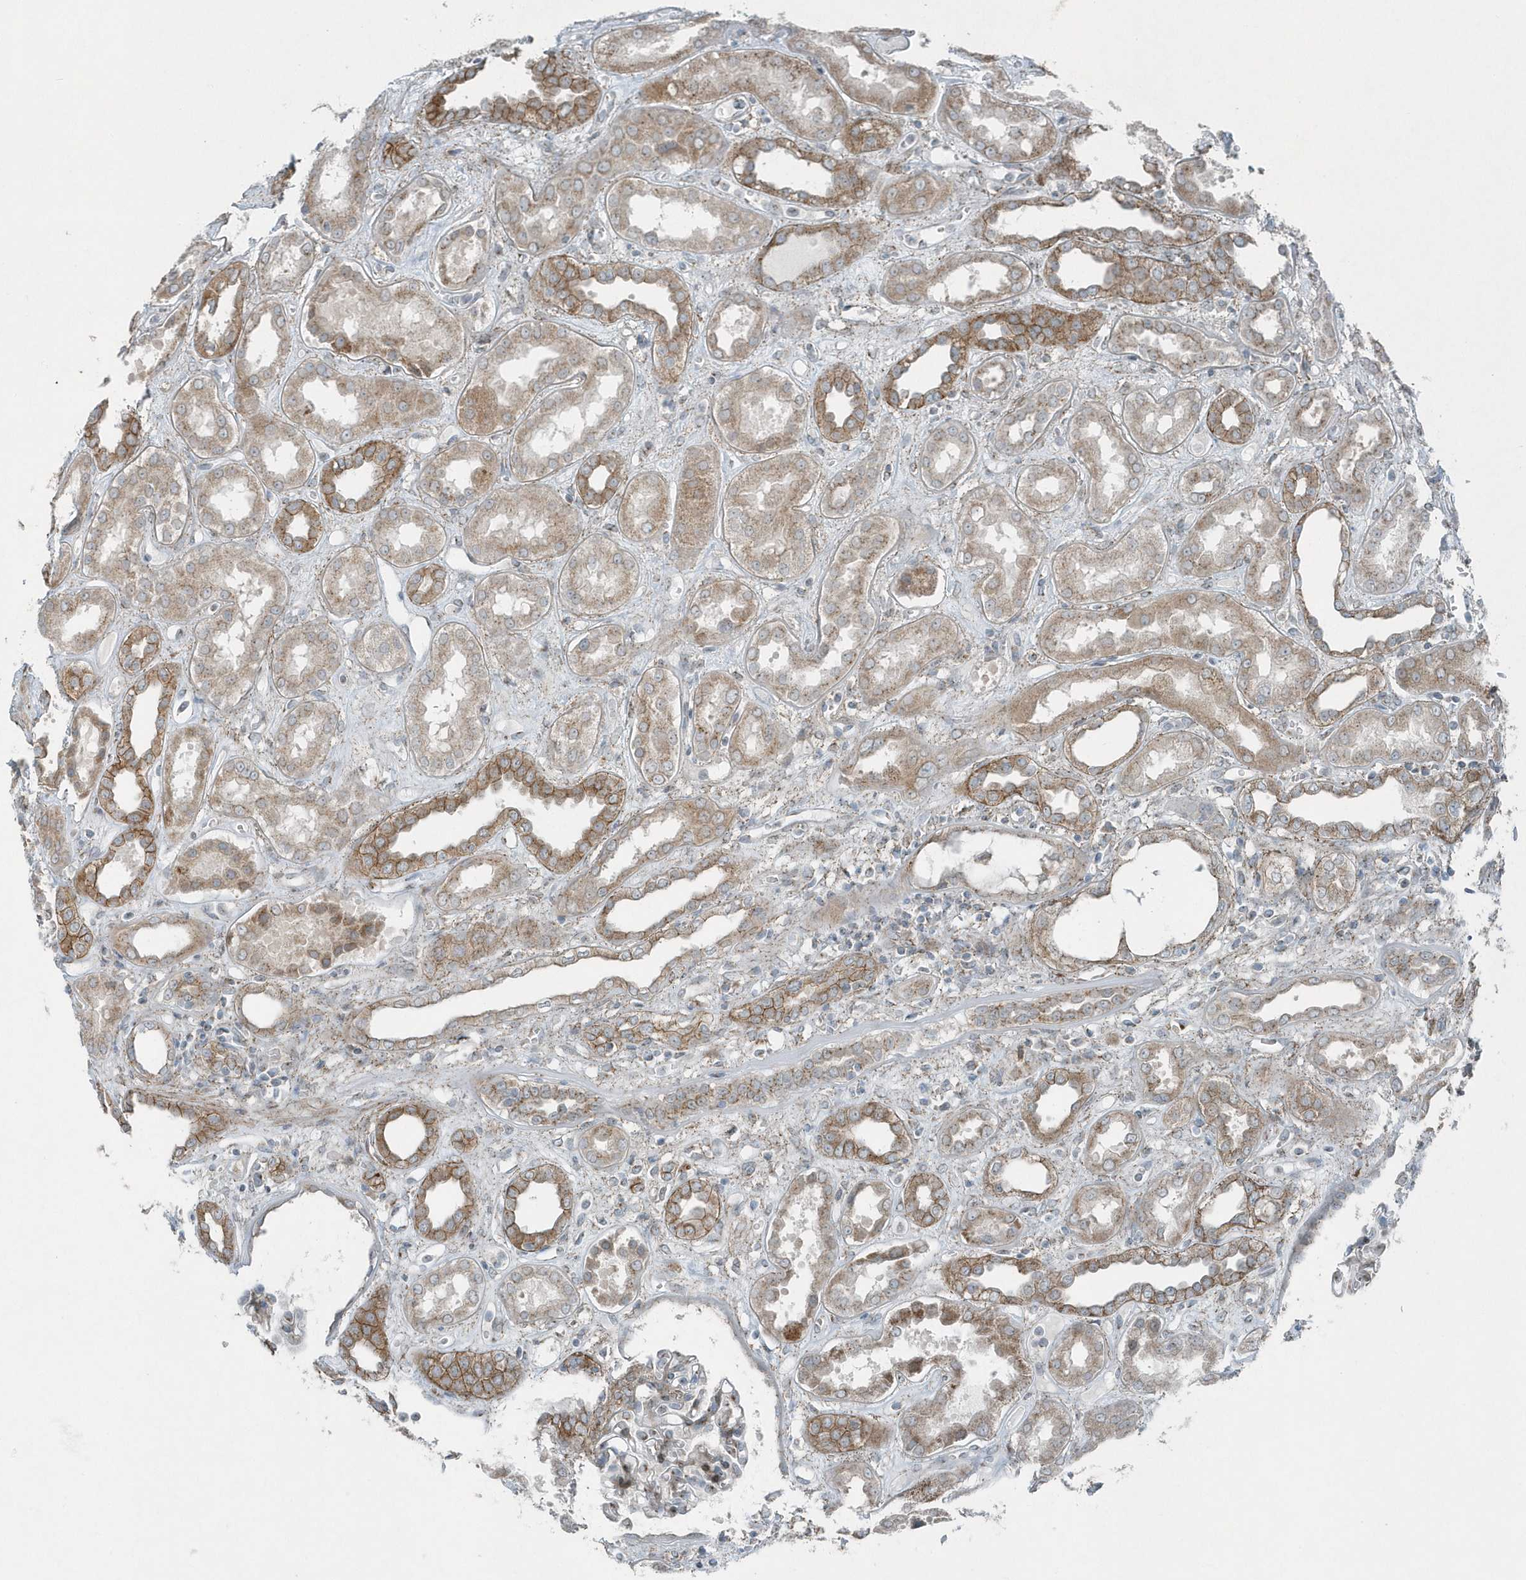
{"staining": {"intensity": "moderate", "quantity": "25%-75%", "location": "cytoplasmic/membranous"}, "tissue": "kidney", "cell_type": "Cells in glomeruli", "image_type": "normal", "snomed": [{"axis": "morphology", "description": "Normal tissue, NOS"}, {"axis": "topography", "description": "Kidney"}], "caption": "A brown stain highlights moderate cytoplasmic/membranous expression of a protein in cells in glomeruli of benign human kidney.", "gene": "GCC2", "patient": {"sex": "male", "age": 59}}